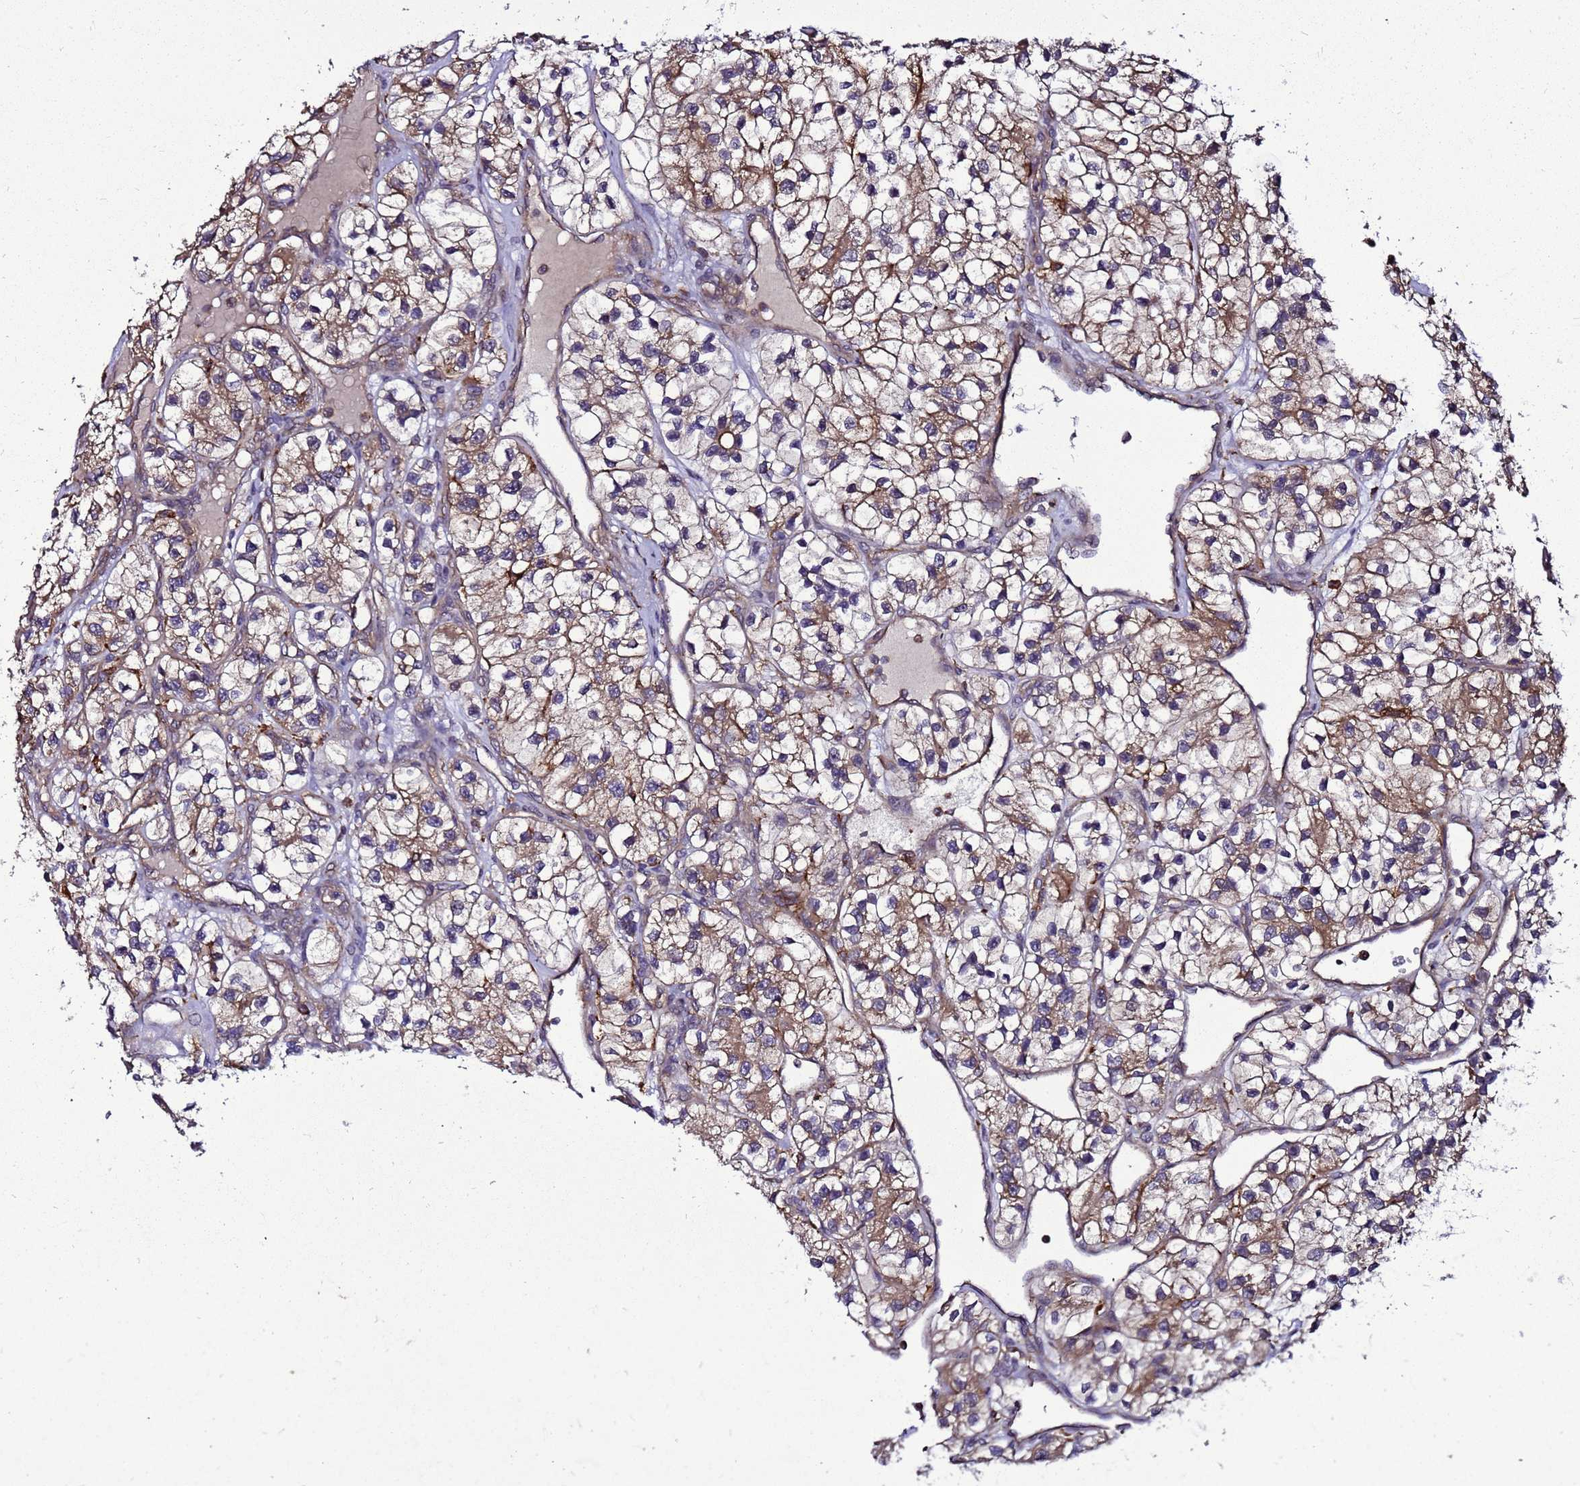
{"staining": {"intensity": "moderate", "quantity": "25%-75%", "location": "cytoplasmic/membranous"}, "tissue": "renal cancer", "cell_type": "Tumor cells", "image_type": "cancer", "snomed": [{"axis": "morphology", "description": "Adenocarcinoma, NOS"}, {"axis": "topography", "description": "Kidney"}], "caption": "Protein staining of renal cancer (adenocarcinoma) tissue displays moderate cytoplasmic/membranous staining in approximately 25%-75% of tumor cells. The protein is stained brown, and the nuclei are stained in blue (DAB (3,3'-diaminobenzidine) IHC with brightfield microscopy, high magnification).", "gene": "TRABD", "patient": {"sex": "female", "age": 57}}